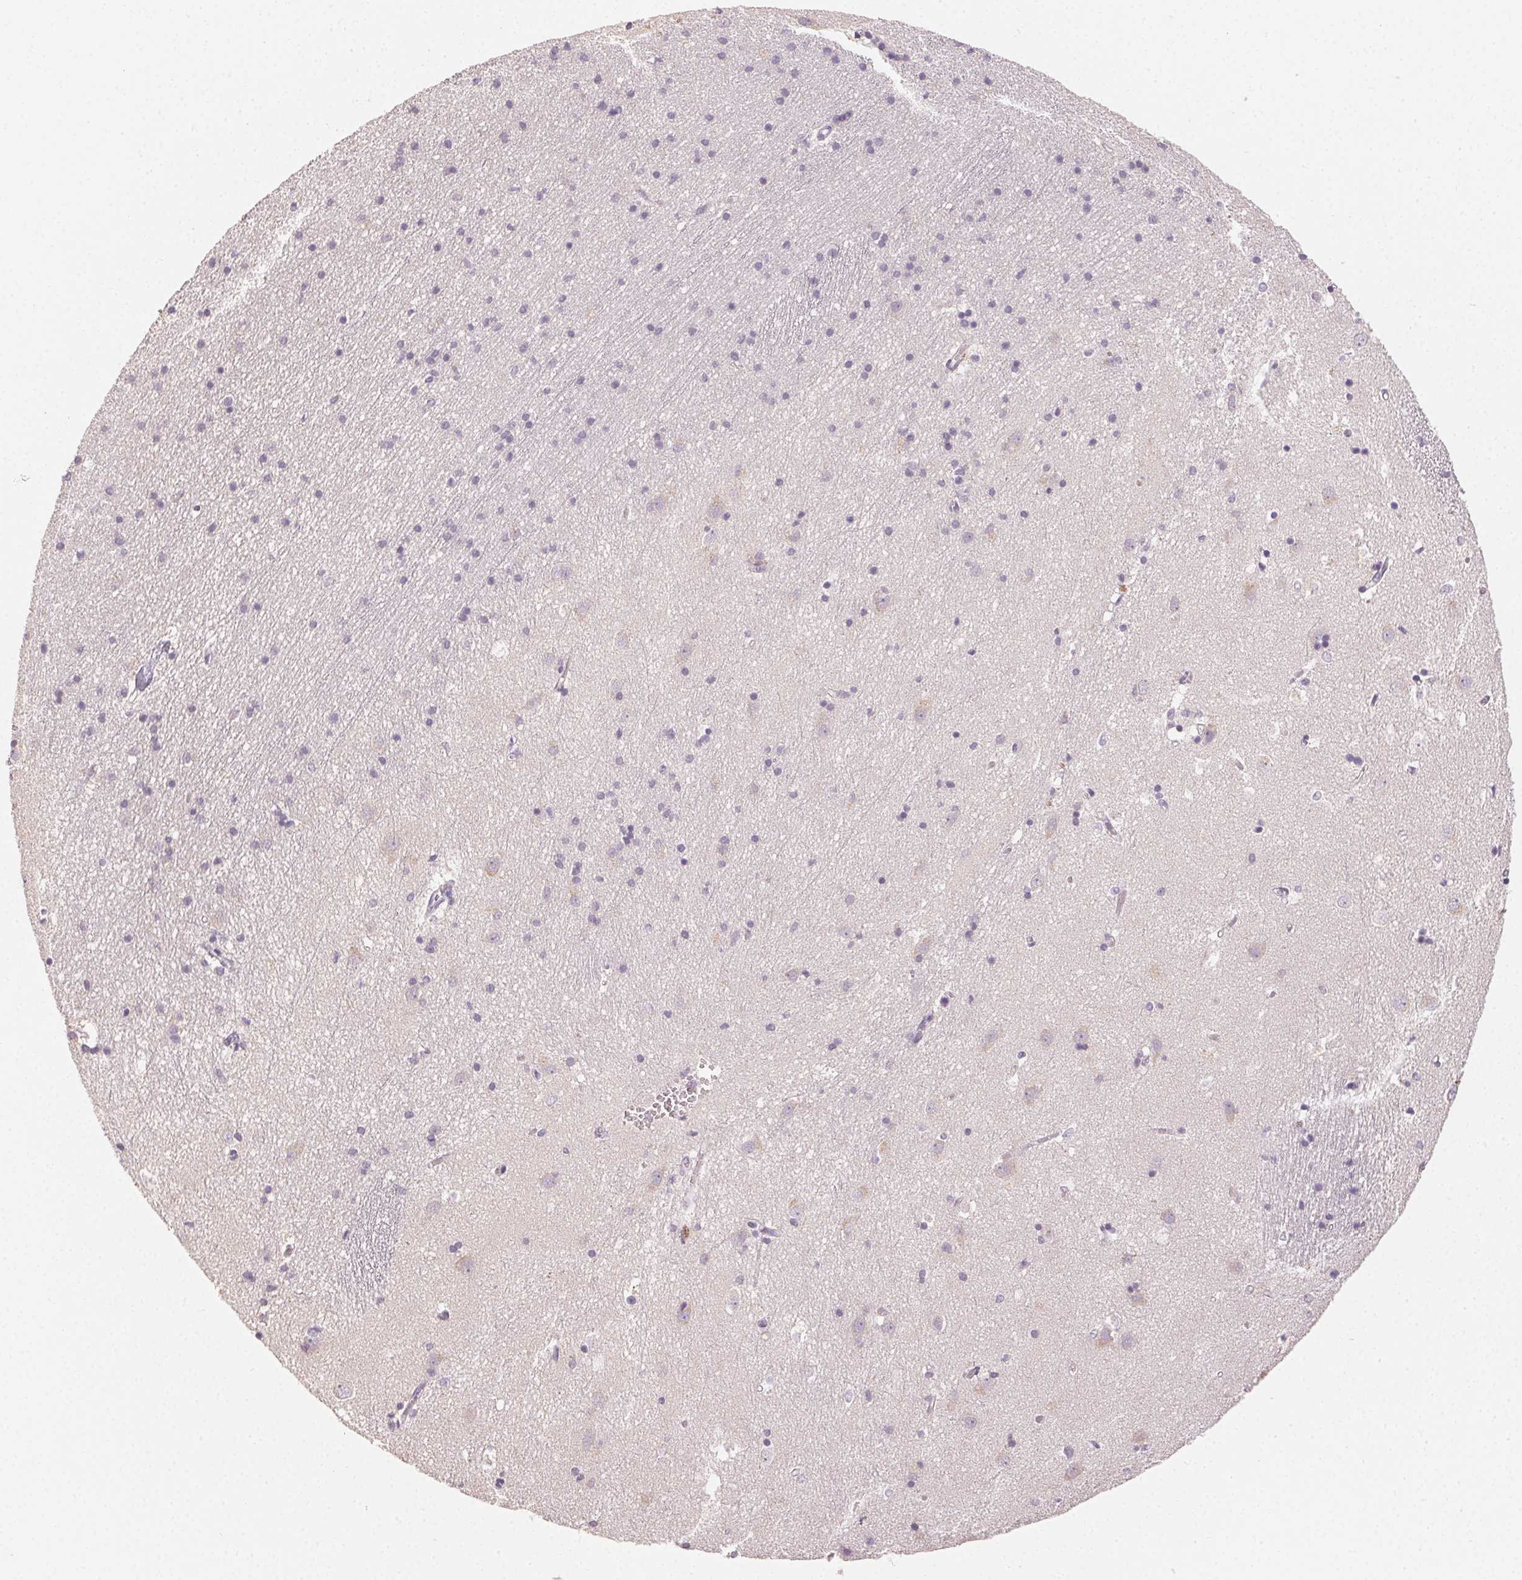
{"staining": {"intensity": "negative", "quantity": "none", "location": "none"}, "tissue": "caudate", "cell_type": "Glial cells", "image_type": "normal", "snomed": [{"axis": "morphology", "description": "Normal tissue, NOS"}, {"axis": "topography", "description": "Lateral ventricle wall"}], "caption": "This is a histopathology image of immunohistochemistry (IHC) staining of unremarkable caudate, which shows no expression in glial cells. (DAB (3,3'-diaminobenzidine) immunohistochemistry, high magnification).", "gene": "LVRN", "patient": {"sex": "male", "age": 54}}